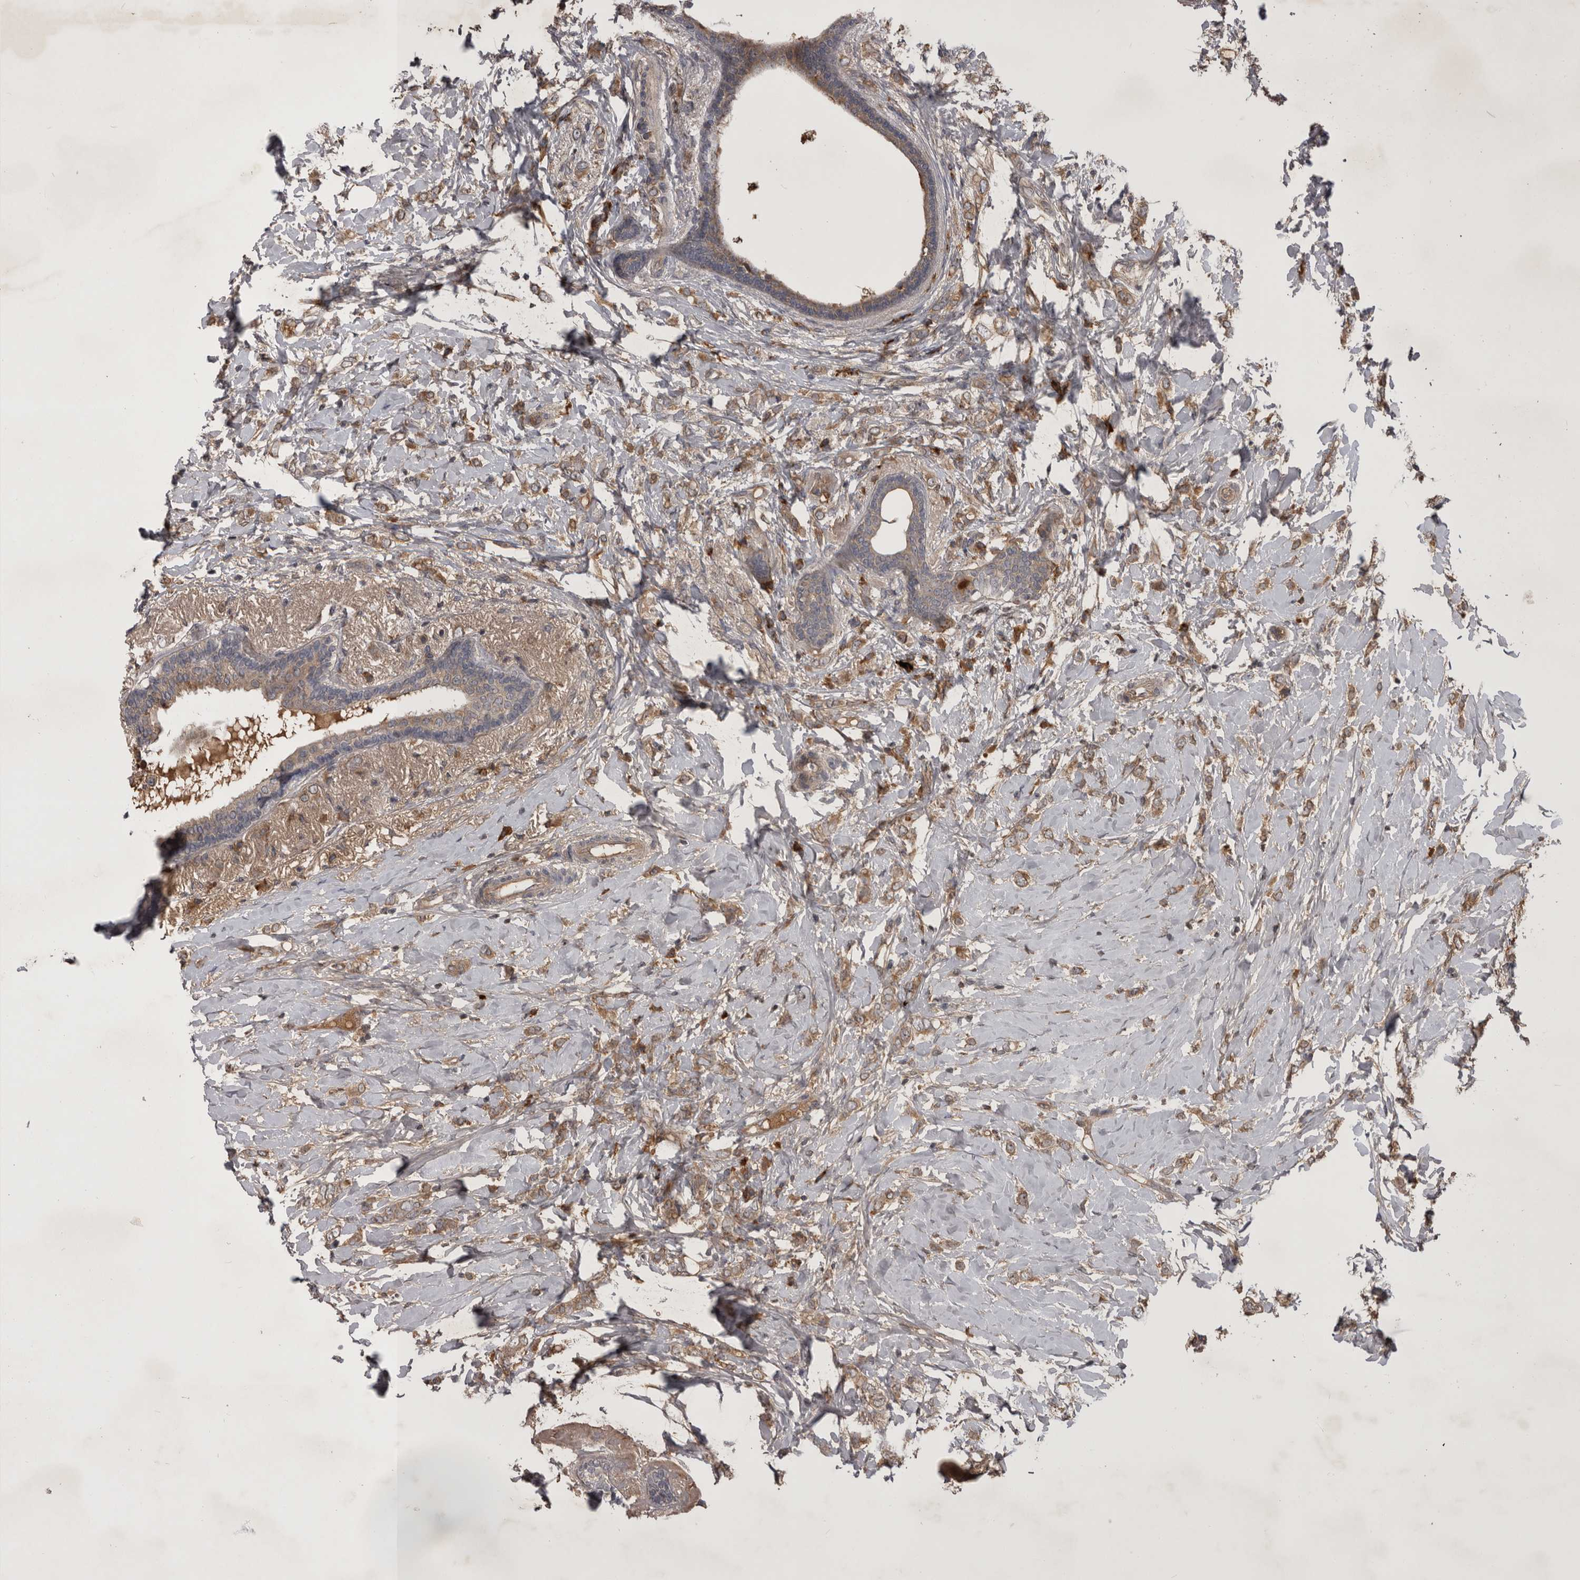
{"staining": {"intensity": "weak", "quantity": ">75%", "location": "cytoplasmic/membranous"}, "tissue": "breast cancer", "cell_type": "Tumor cells", "image_type": "cancer", "snomed": [{"axis": "morphology", "description": "Normal tissue, NOS"}, {"axis": "morphology", "description": "Lobular carcinoma"}, {"axis": "topography", "description": "Breast"}], "caption": "Human breast lobular carcinoma stained with a brown dye demonstrates weak cytoplasmic/membranous positive staining in about >75% of tumor cells.", "gene": "RAB3GAP2", "patient": {"sex": "female", "age": 47}}